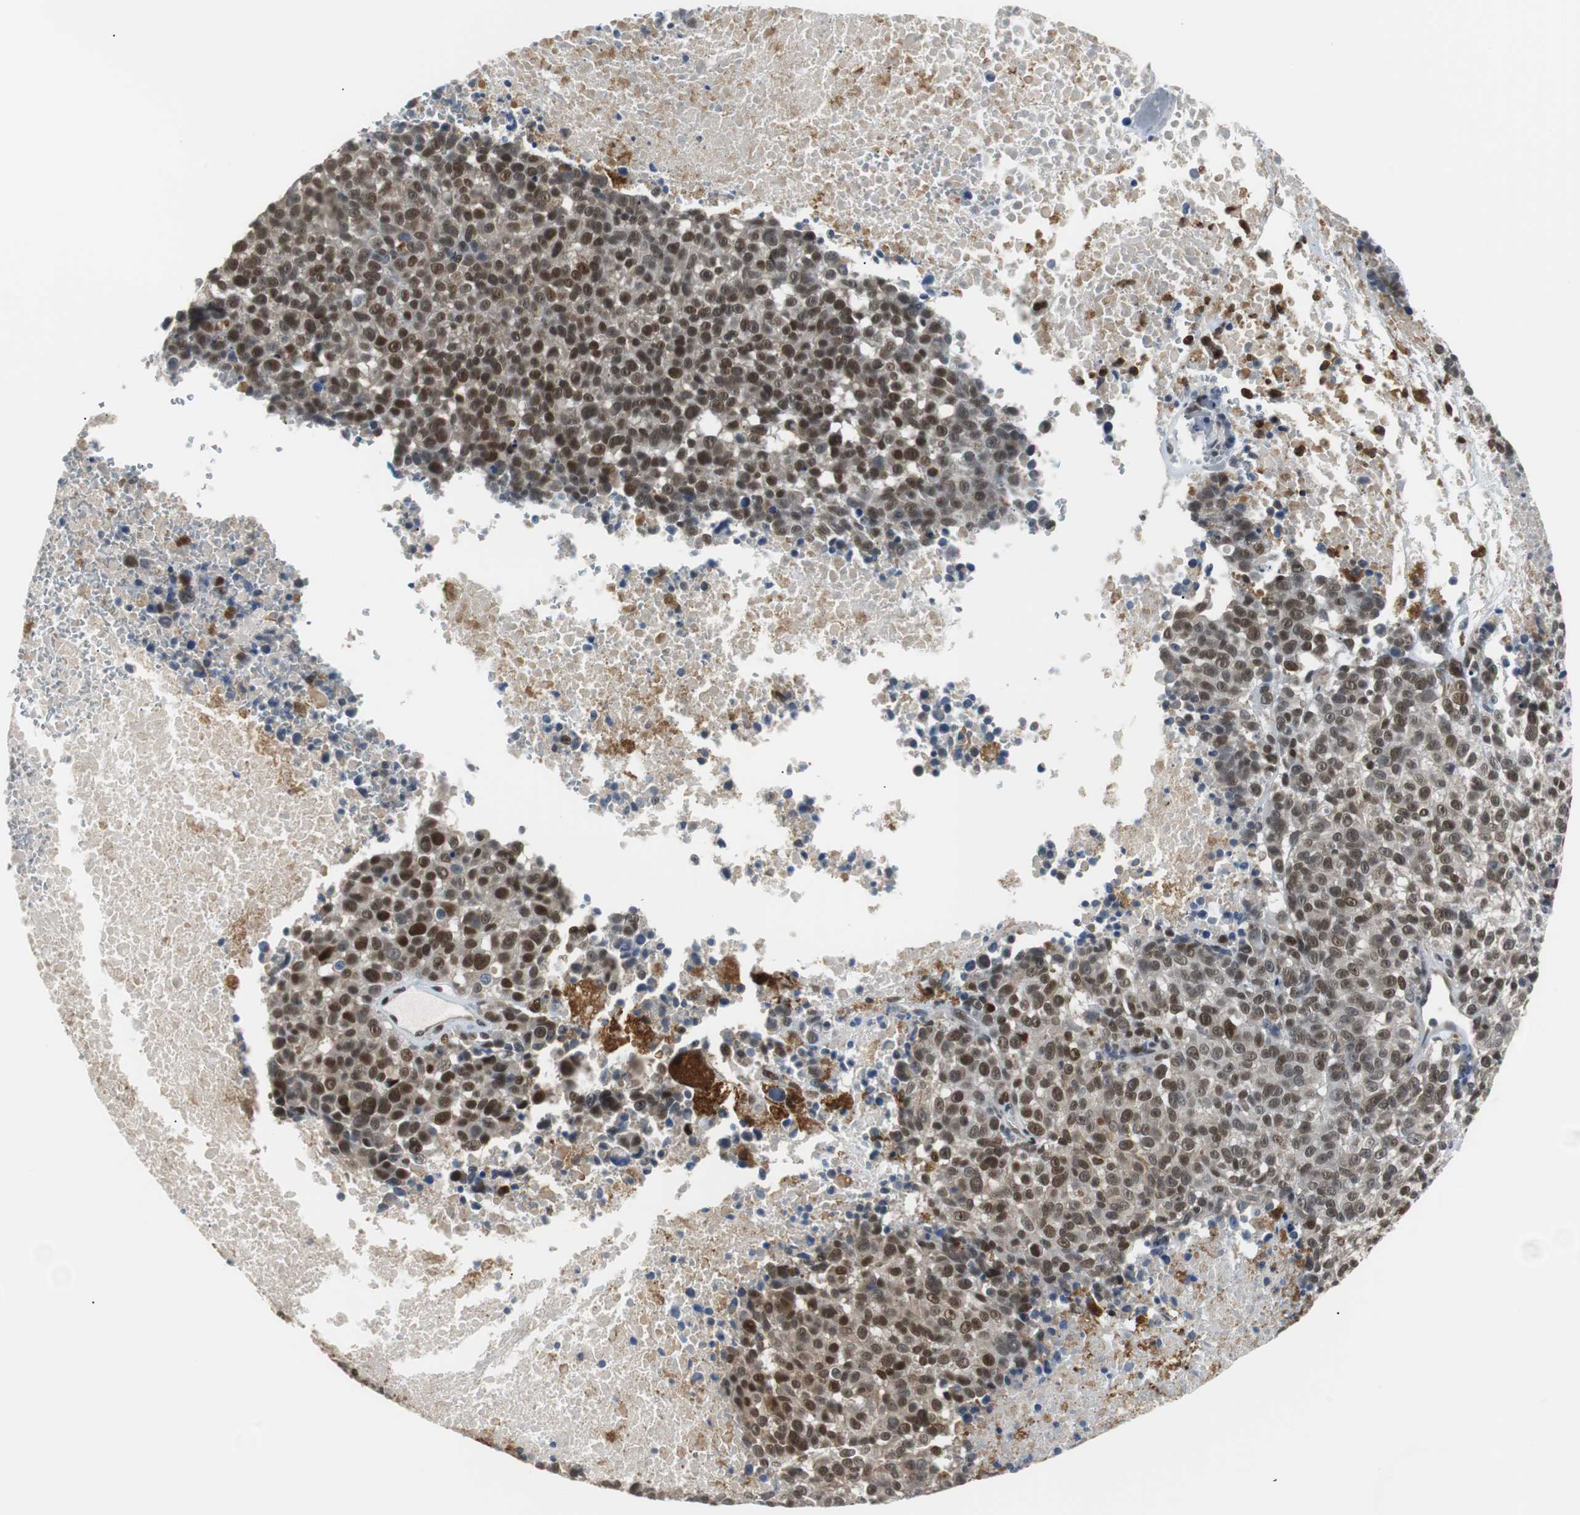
{"staining": {"intensity": "strong", "quantity": ">75%", "location": "cytoplasmic/membranous,nuclear"}, "tissue": "melanoma", "cell_type": "Tumor cells", "image_type": "cancer", "snomed": [{"axis": "morphology", "description": "Malignant melanoma, Metastatic site"}, {"axis": "topography", "description": "Cerebral cortex"}], "caption": "A histopathology image showing strong cytoplasmic/membranous and nuclear positivity in about >75% of tumor cells in malignant melanoma (metastatic site), as visualized by brown immunohistochemical staining.", "gene": "SIRT1", "patient": {"sex": "female", "age": 52}}